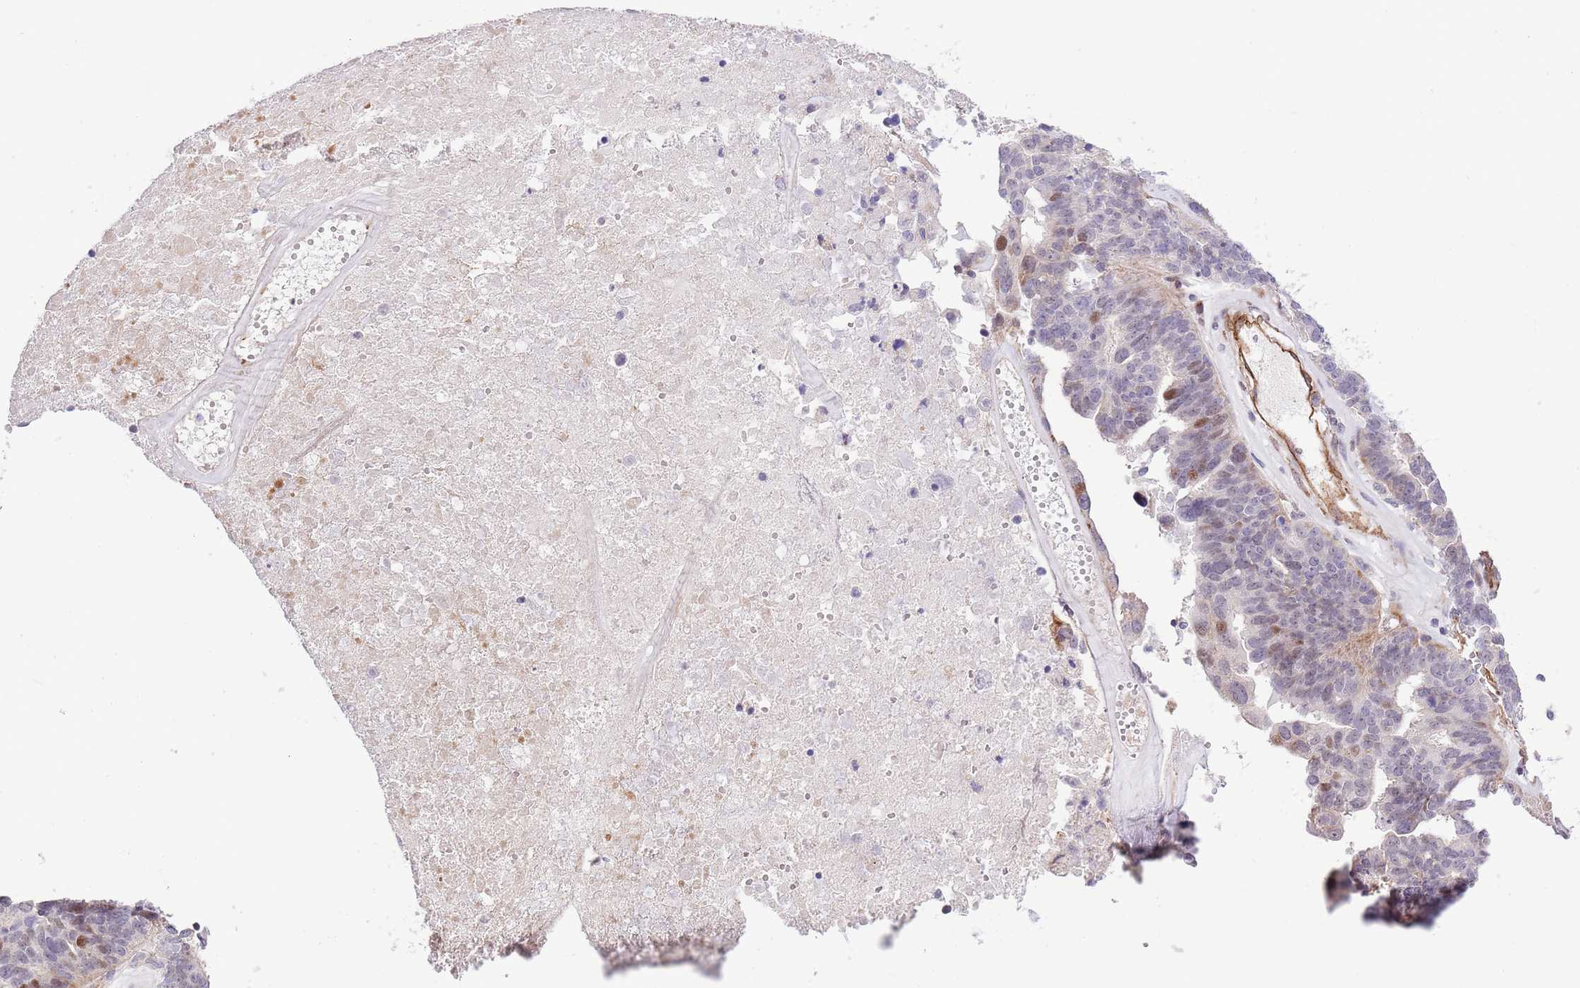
{"staining": {"intensity": "moderate", "quantity": "<25%", "location": "nuclear"}, "tissue": "ovarian cancer", "cell_type": "Tumor cells", "image_type": "cancer", "snomed": [{"axis": "morphology", "description": "Cystadenocarcinoma, serous, NOS"}, {"axis": "topography", "description": "Ovary"}], "caption": "High-power microscopy captured an IHC histopathology image of serous cystadenocarcinoma (ovarian), revealing moderate nuclear positivity in approximately <25% of tumor cells. (DAB IHC, brown staining for protein, blue staining for nuclei).", "gene": "NEK3", "patient": {"sex": "female", "age": 59}}